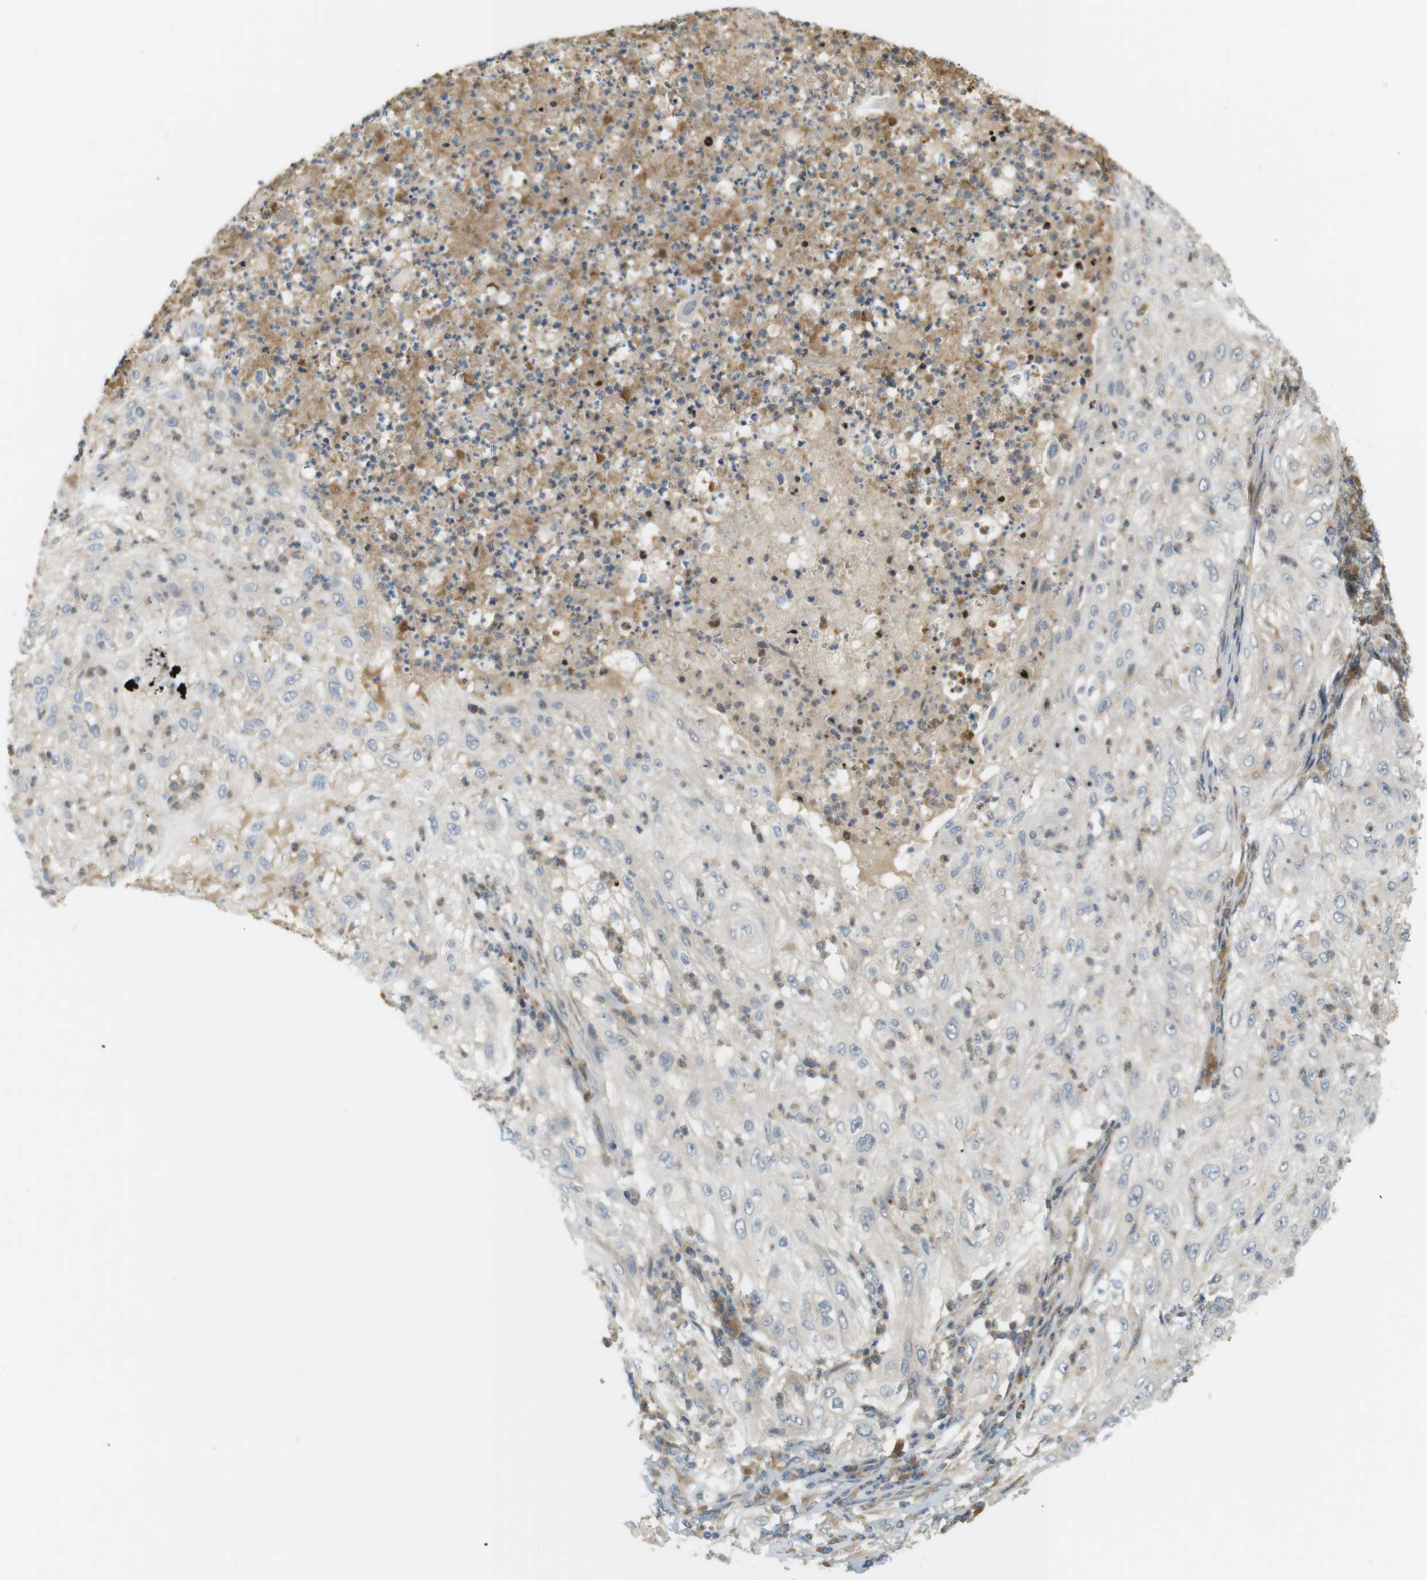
{"staining": {"intensity": "negative", "quantity": "none", "location": "none"}, "tissue": "lung cancer", "cell_type": "Tumor cells", "image_type": "cancer", "snomed": [{"axis": "morphology", "description": "Inflammation, NOS"}, {"axis": "morphology", "description": "Squamous cell carcinoma, NOS"}, {"axis": "topography", "description": "Lymph node"}, {"axis": "topography", "description": "Soft tissue"}, {"axis": "topography", "description": "Lung"}], "caption": "A photomicrograph of lung squamous cell carcinoma stained for a protein displays no brown staining in tumor cells.", "gene": "CLRN3", "patient": {"sex": "male", "age": 66}}